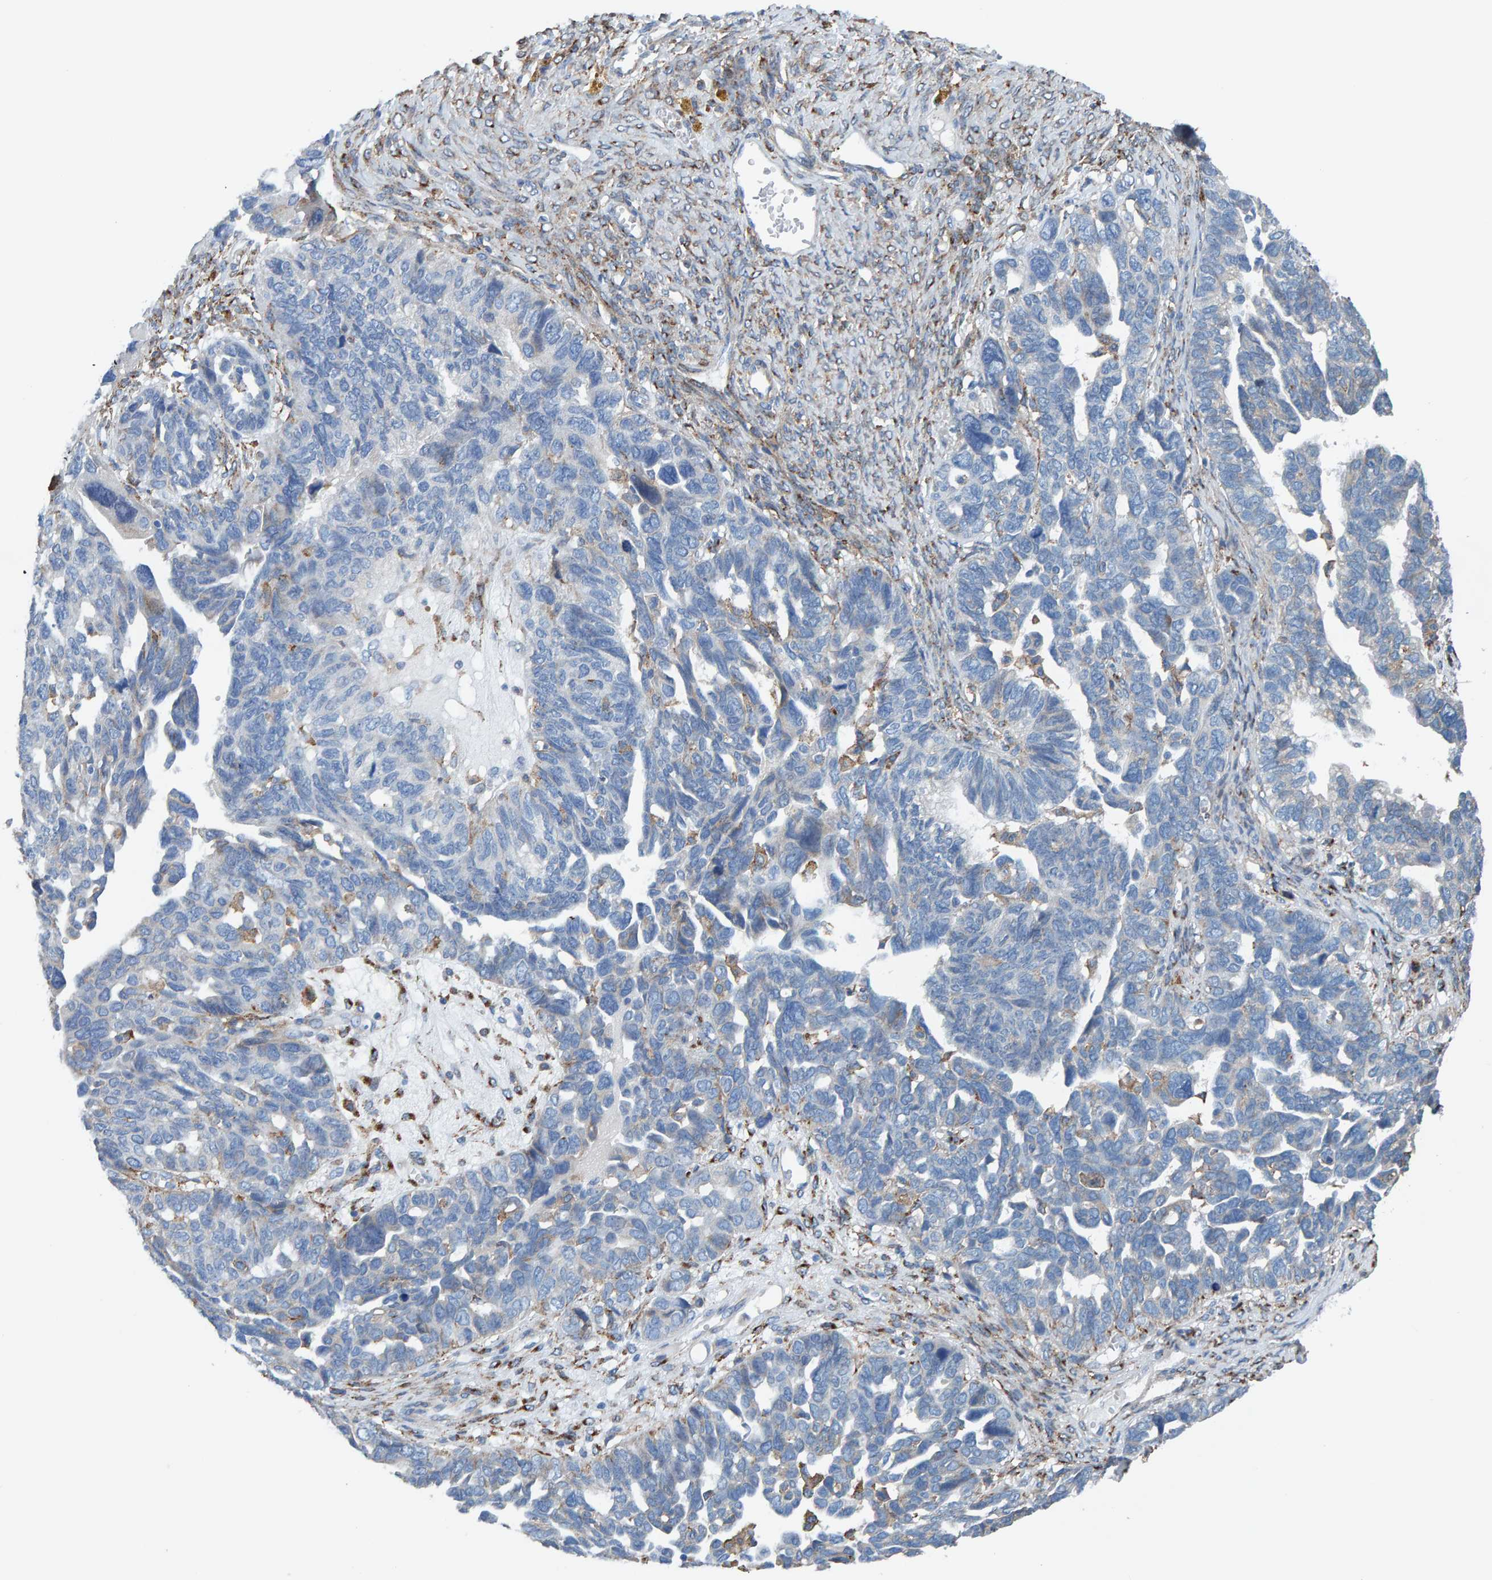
{"staining": {"intensity": "negative", "quantity": "none", "location": "none"}, "tissue": "ovarian cancer", "cell_type": "Tumor cells", "image_type": "cancer", "snomed": [{"axis": "morphology", "description": "Cystadenocarcinoma, serous, NOS"}, {"axis": "topography", "description": "Ovary"}], "caption": "Histopathology image shows no significant protein staining in tumor cells of ovarian cancer.", "gene": "LRP1", "patient": {"sex": "female", "age": 79}}